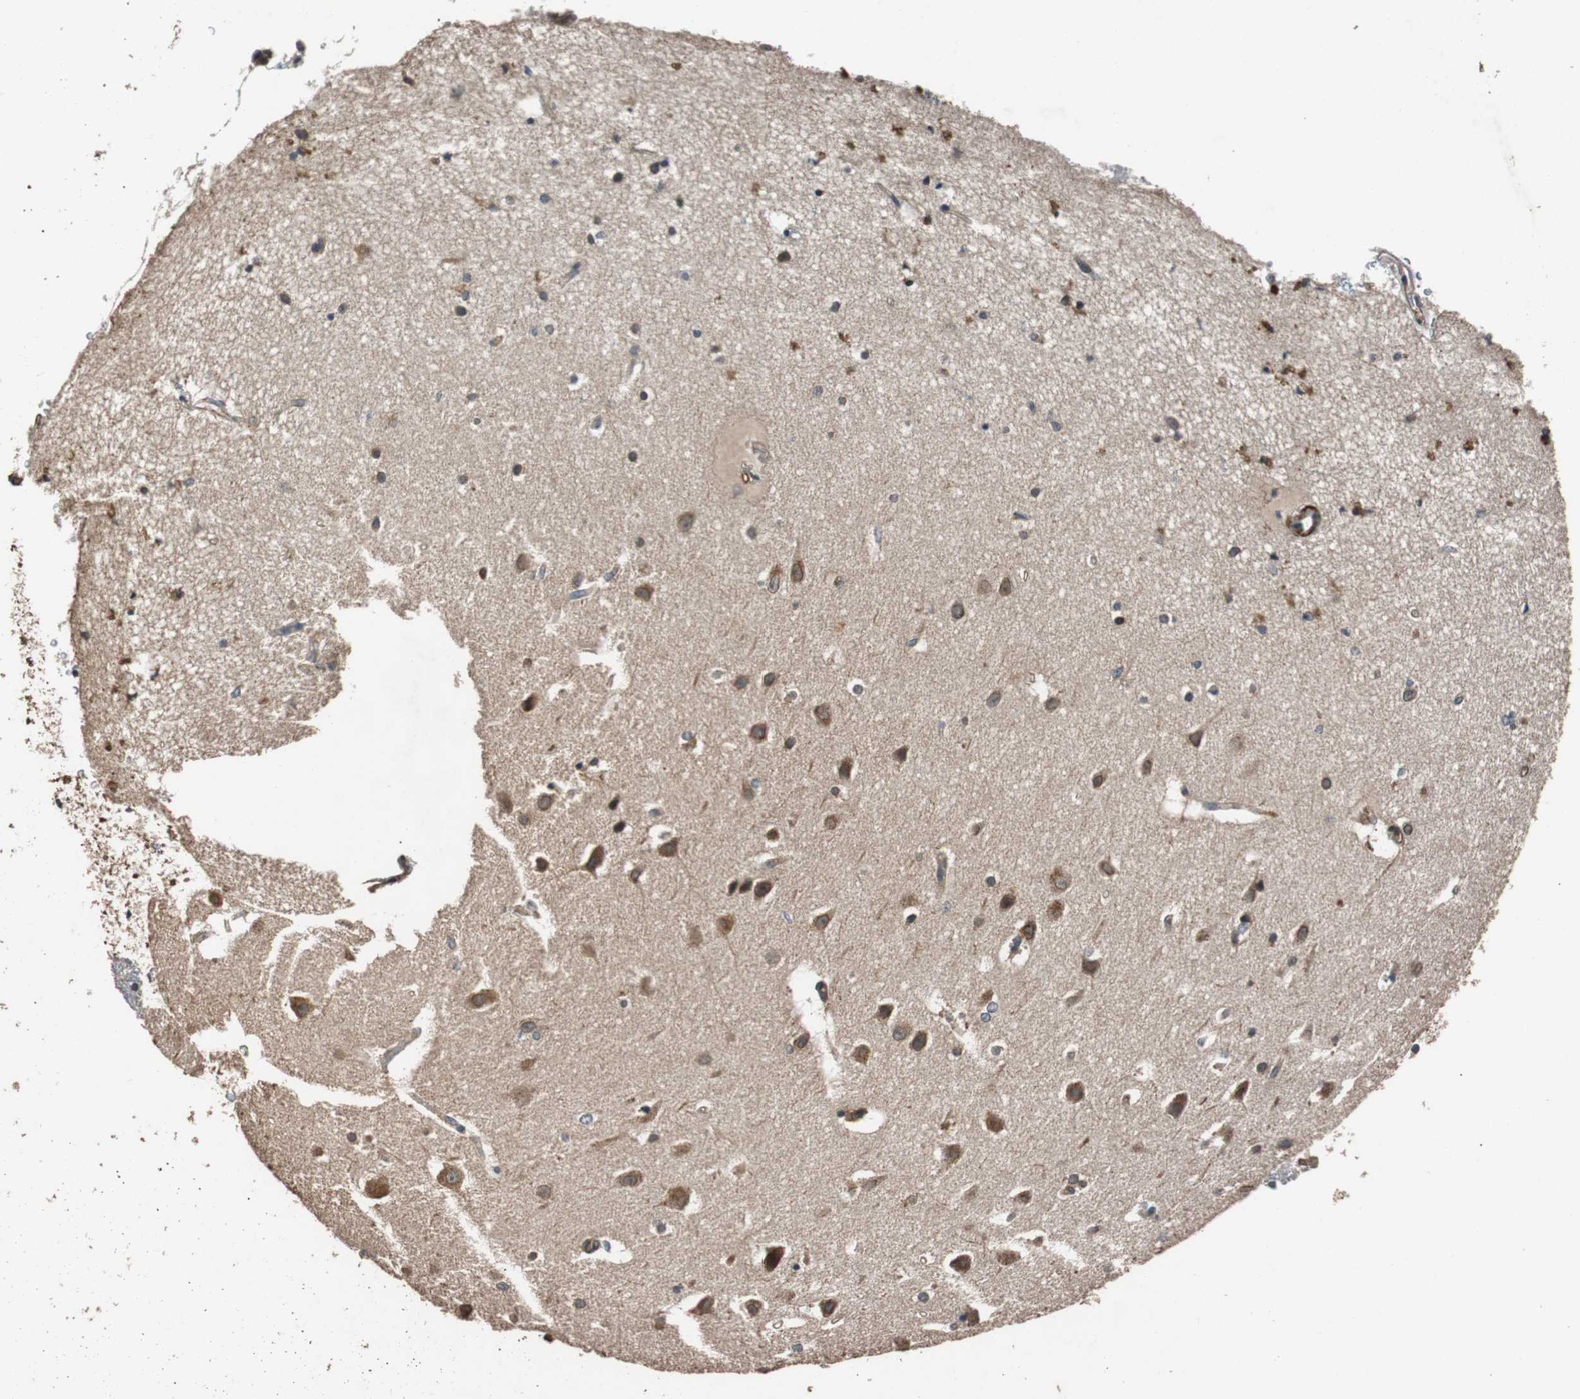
{"staining": {"intensity": "moderate", "quantity": "25%-75%", "location": "cytoplasmic/membranous"}, "tissue": "caudate", "cell_type": "Glial cells", "image_type": "normal", "snomed": [{"axis": "morphology", "description": "Normal tissue, NOS"}, {"axis": "topography", "description": "Lateral ventricle wall"}], "caption": "This micrograph demonstrates unremarkable caudate stained with immunohistochemistry to label a protein in brown. The cytoplasmic/membranous of glial cells show moderate positivity for the protein. Nuclei are counter-stained blue.", "gene": "PITRM1", "patient": {"sex": "female", "age": 54}}